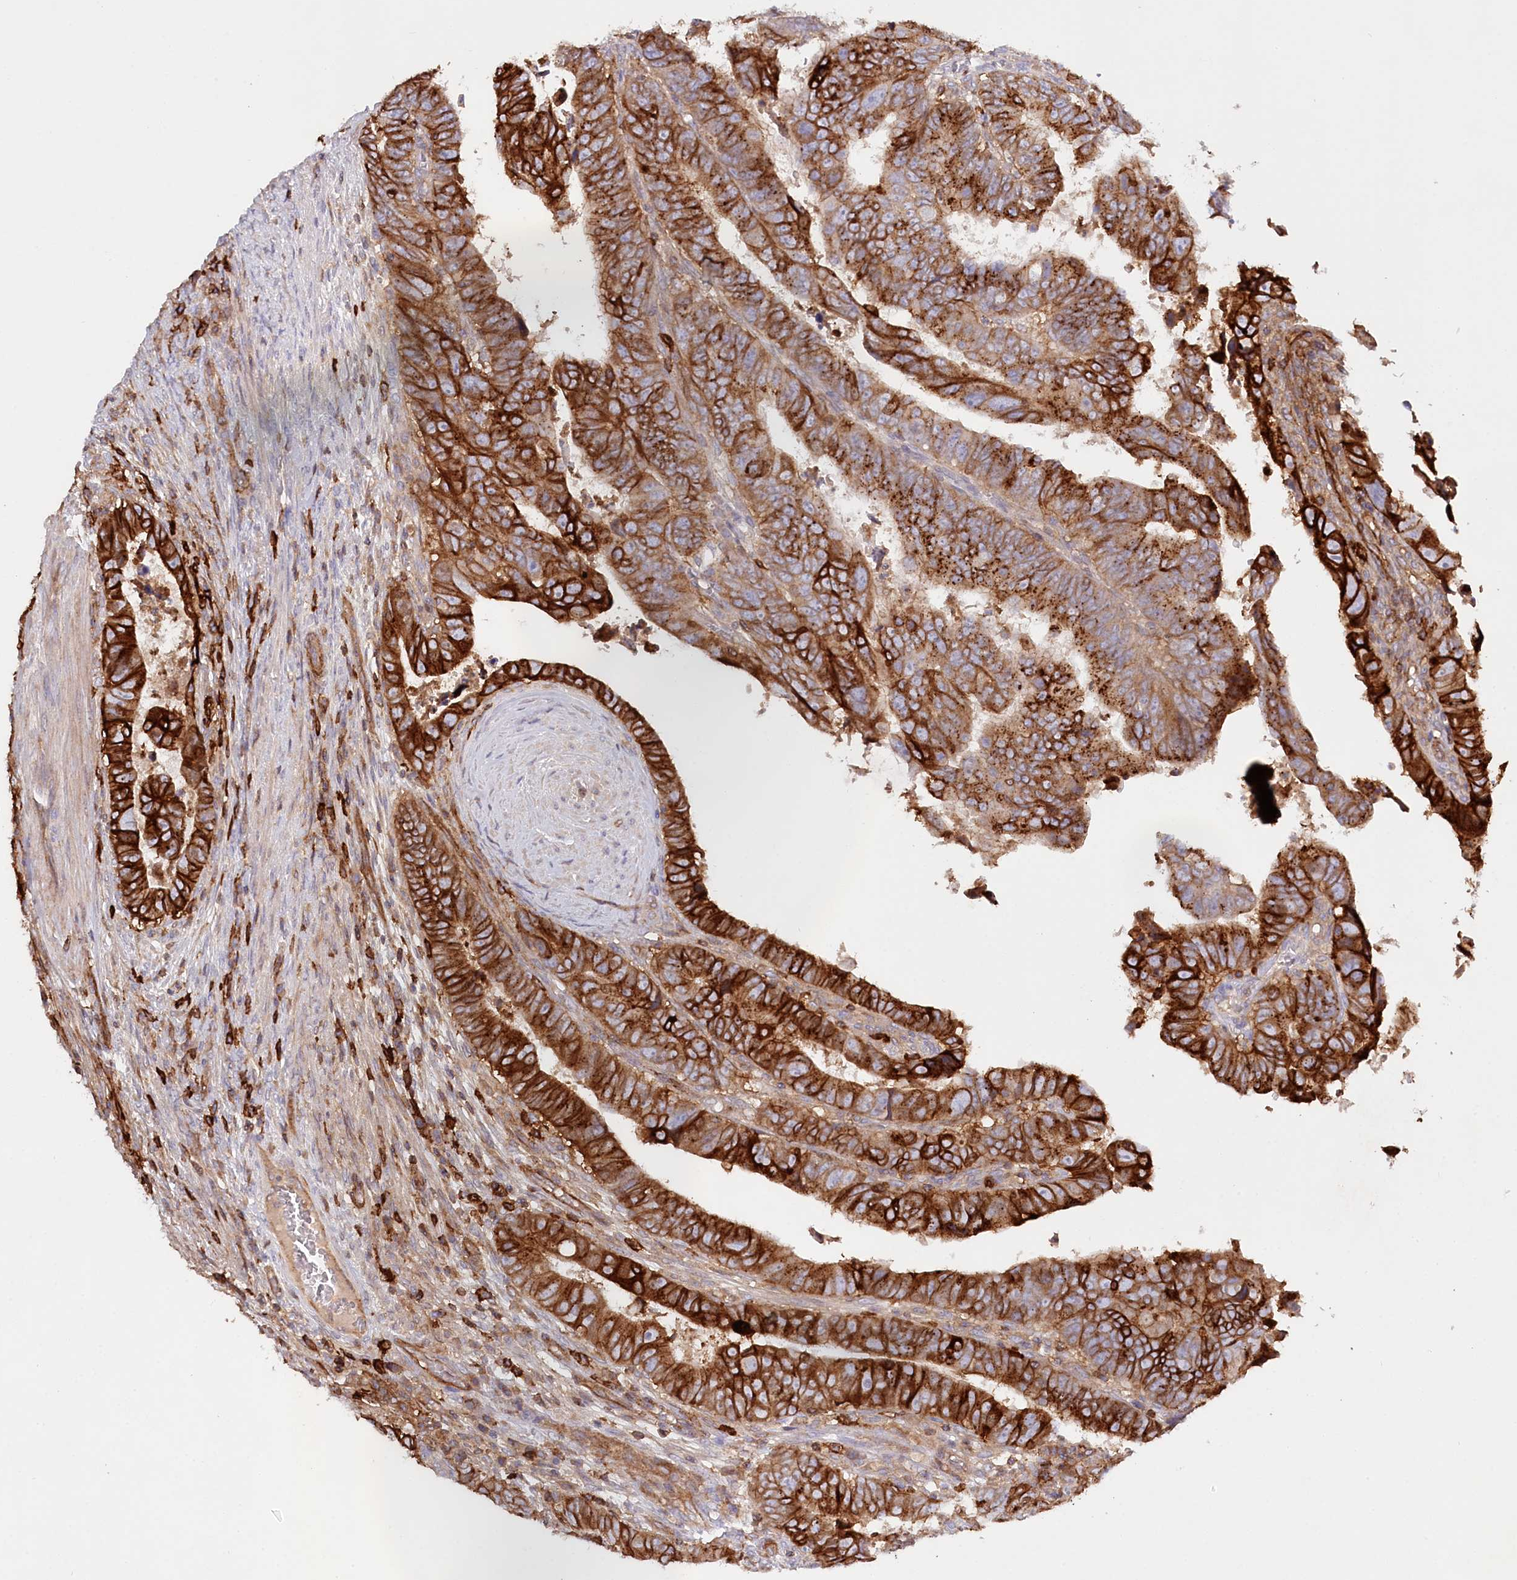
{"staining": {"intensity": "strong", "quantity": ">75%", "location": "cytoplasmic/membranous"}, "tissue": "colorectal cancer", "cell_type": "Tumor cells", "image_type": "cancer", "snomed": [{"axis": "morphology", "description": "Normal tissue, NOS"}, {"axis": "morphology", "description": "Adenocarcinoma, NOS"}, {"axis": "topography", "description": "Rectum"}], "caption": "Immunohistochemistry (IHC) of adenocarcinoma (colorectal) exhibits high levels of strong cytoplasmic/membranous expression in approximately >75% of tumor cells.", "gene": "RBP5", "patient": {"sex": "female", "age": 65}}